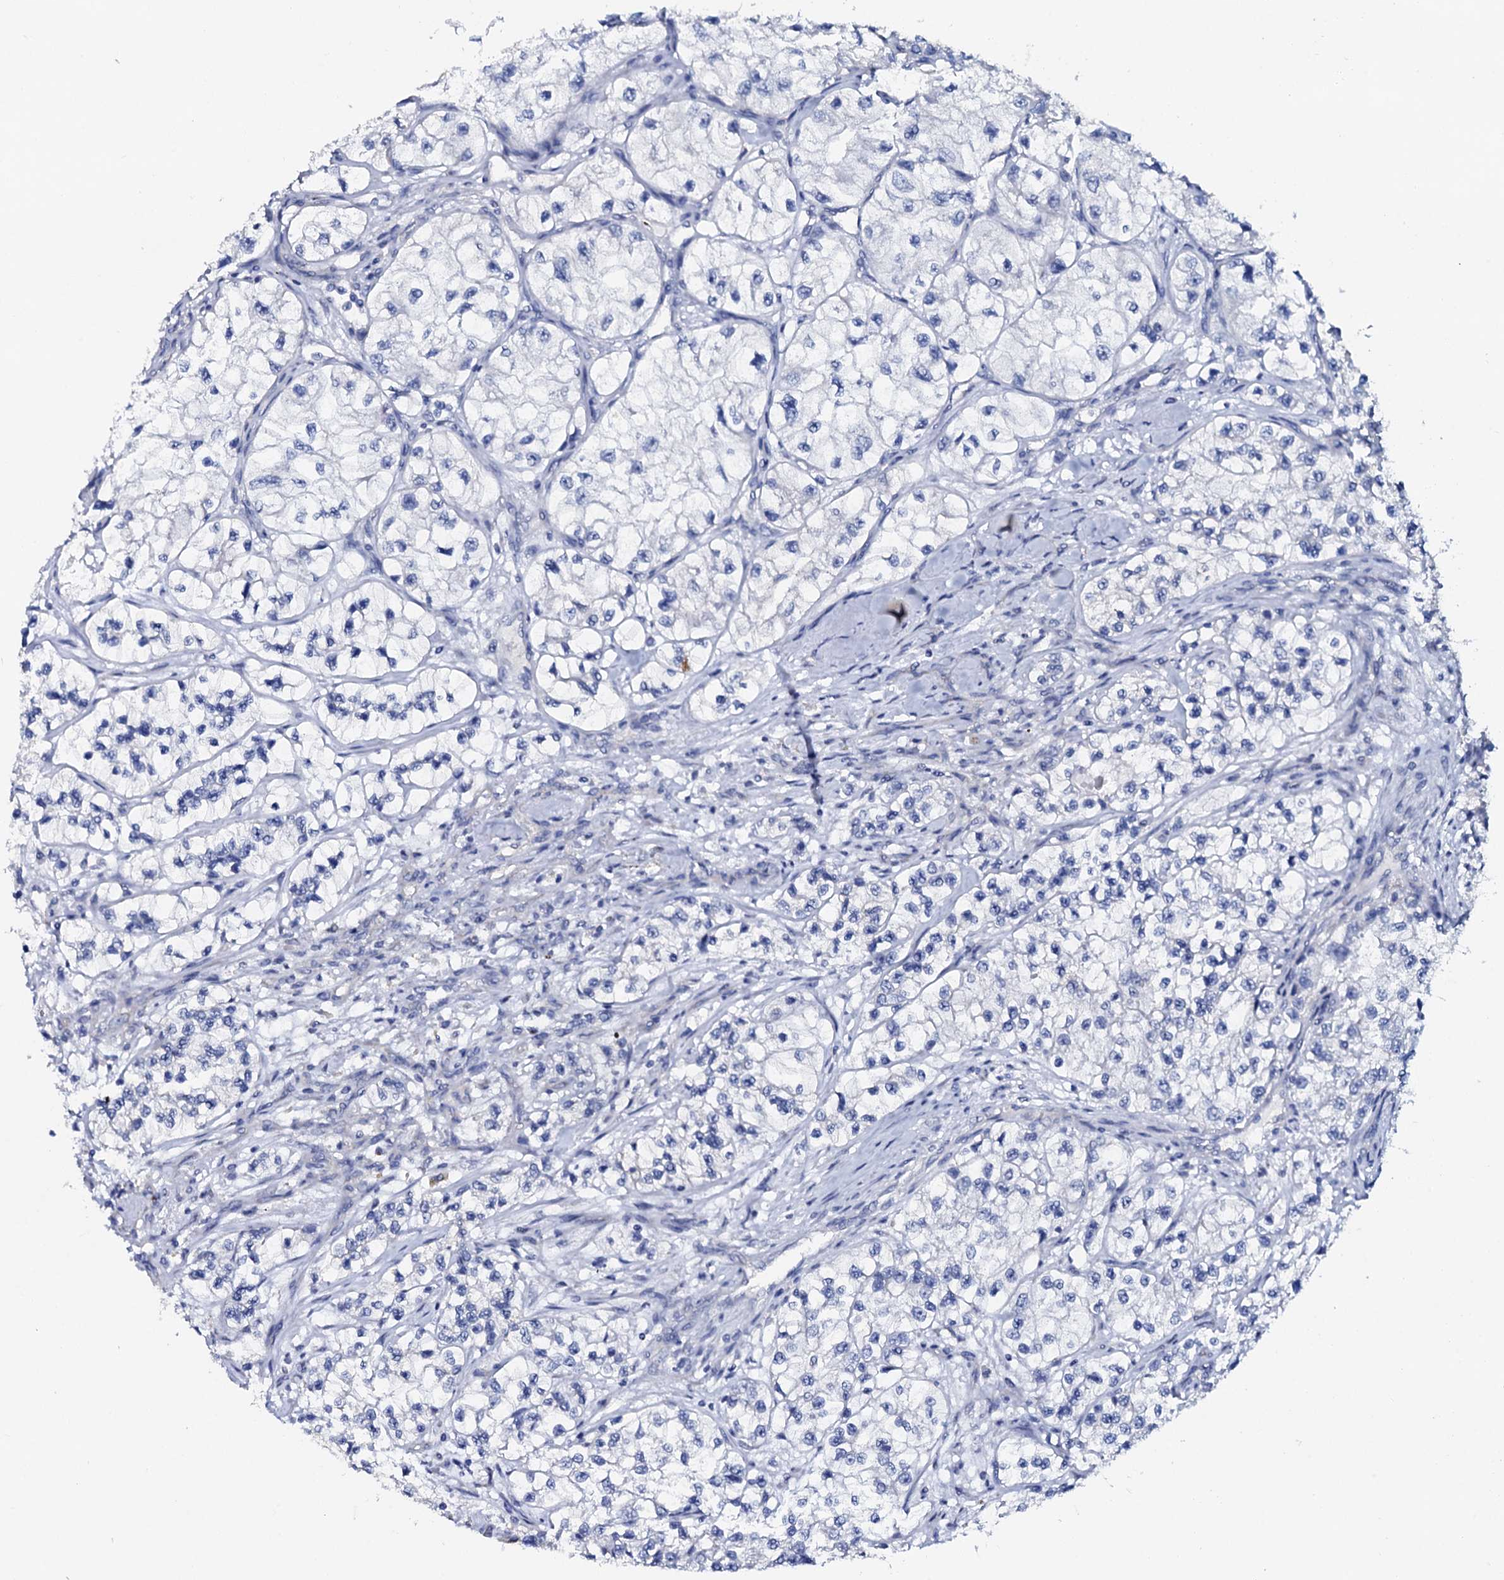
{"staining": {"intensity": "negative", "quantity": "none", "location": "none"}, "tissue": "renal cancer", "cell_type": "Tumor cells", "image_type": "cancer", "snomed": [{"axis": "morphology", "description": "Adenocarcinoma, NOS"}, {"axis": "topography", "description": "Kidney"}], "caption": "Immunohistochemistry (IHC) of human renal adenocarcinoma shows no staining in tumor cells. (DAB (3,3'-diaminobenzidine) immunohistochemistry (IHC), high magnification).", "gene": "AMER2", "patient": {"sex": "female", "age": 57}}